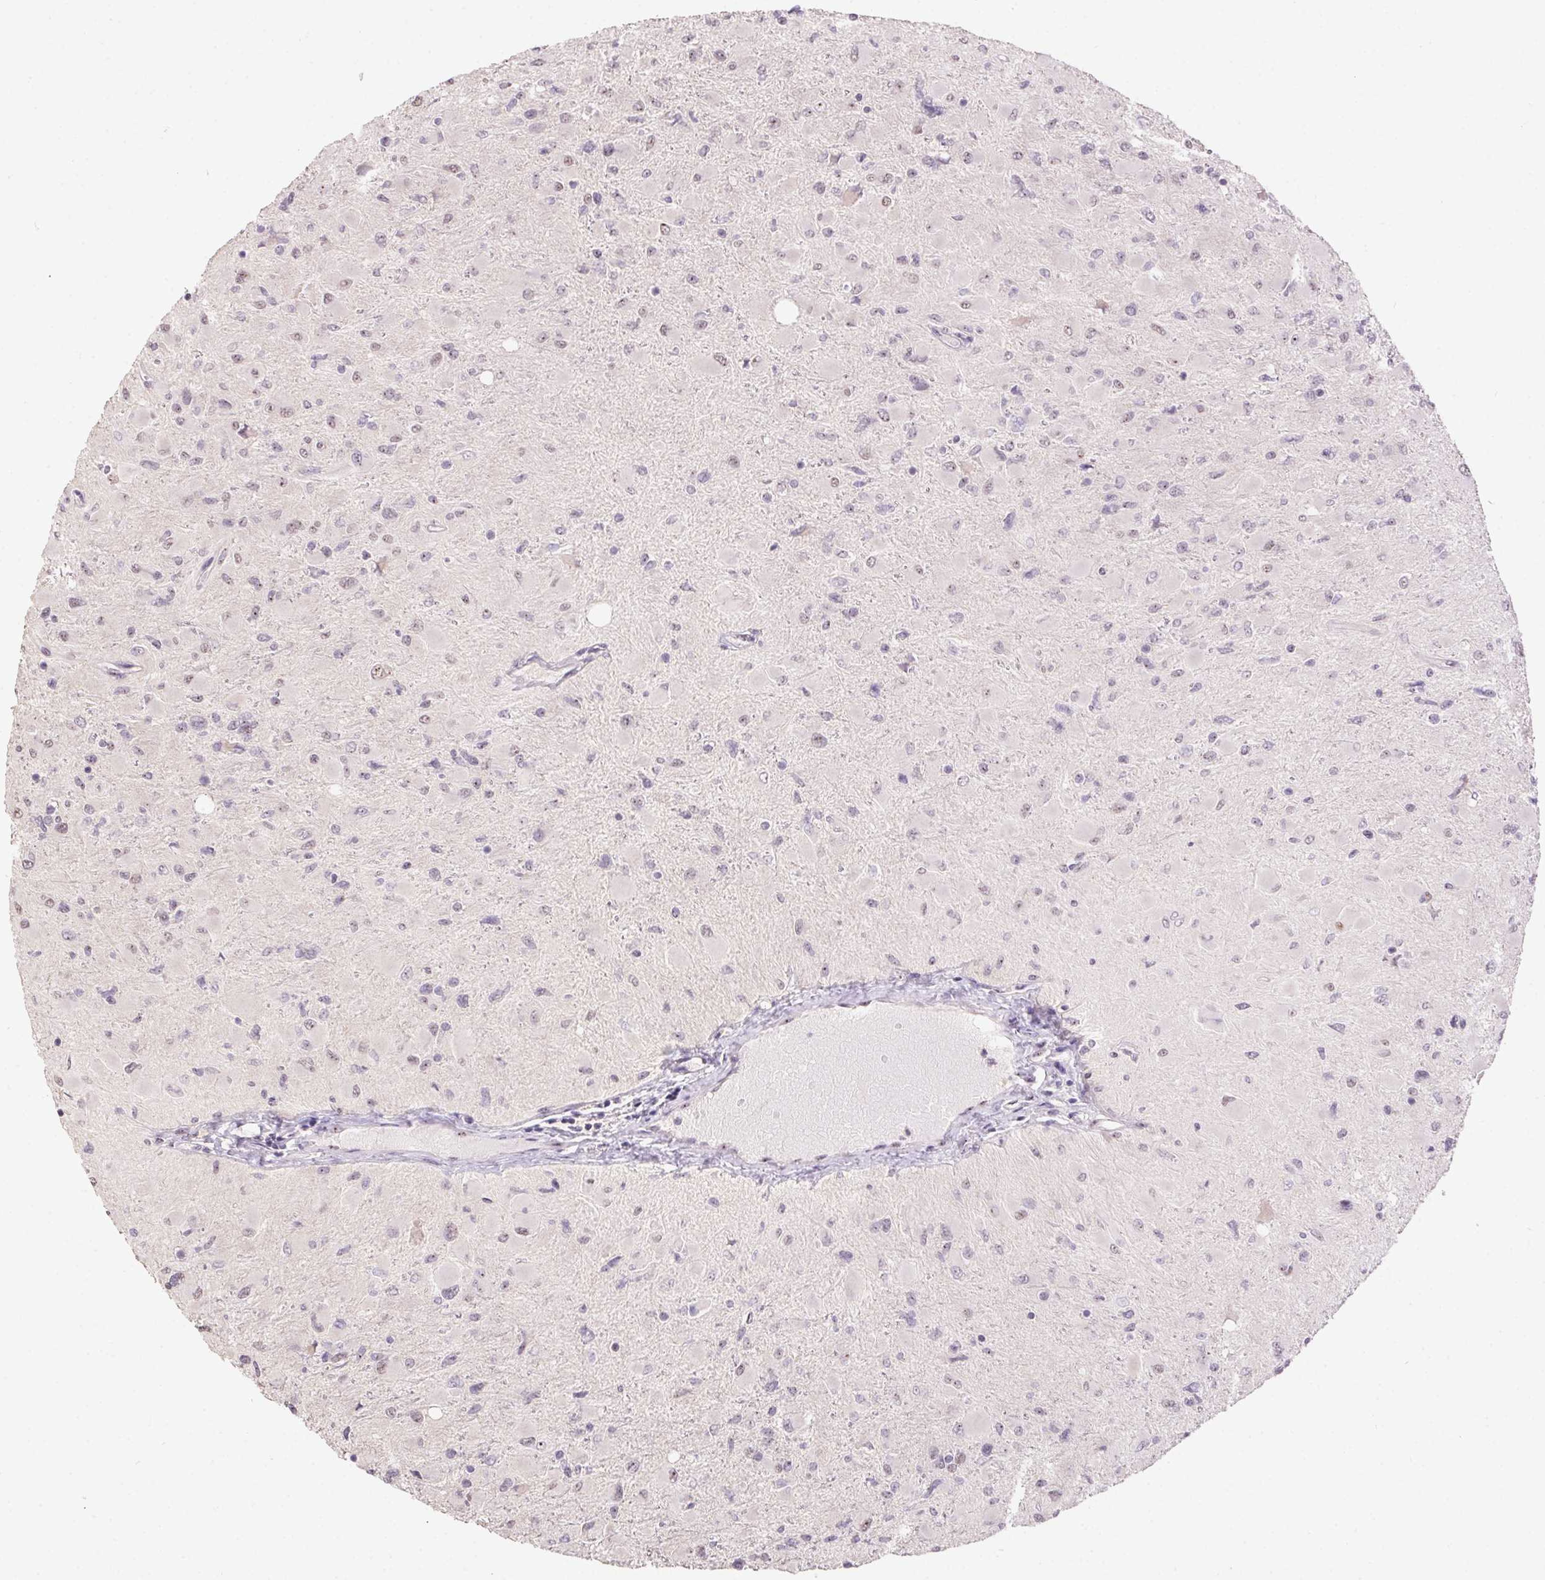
{"staining": {"intensity": "negative", "quantity": "none", "location": "none"}, "tissue": "glioma", "cell_type": "Tumor cells", "image_type": "cancer", "snomed": [{"axis": "morphology", "description": "Glioma, malignant, High grade"}, {"axis": "topography", "description": "Cerebral cortex"}], "caption": "Immunohistochemistry (IHC) image of neoplastic tissue: malignant glioma (high-grade) stained with DAB shows no significant protein expression in tumor cells.", "gene": "BATF2", "patient": {"sex": "female", "age": 36}}